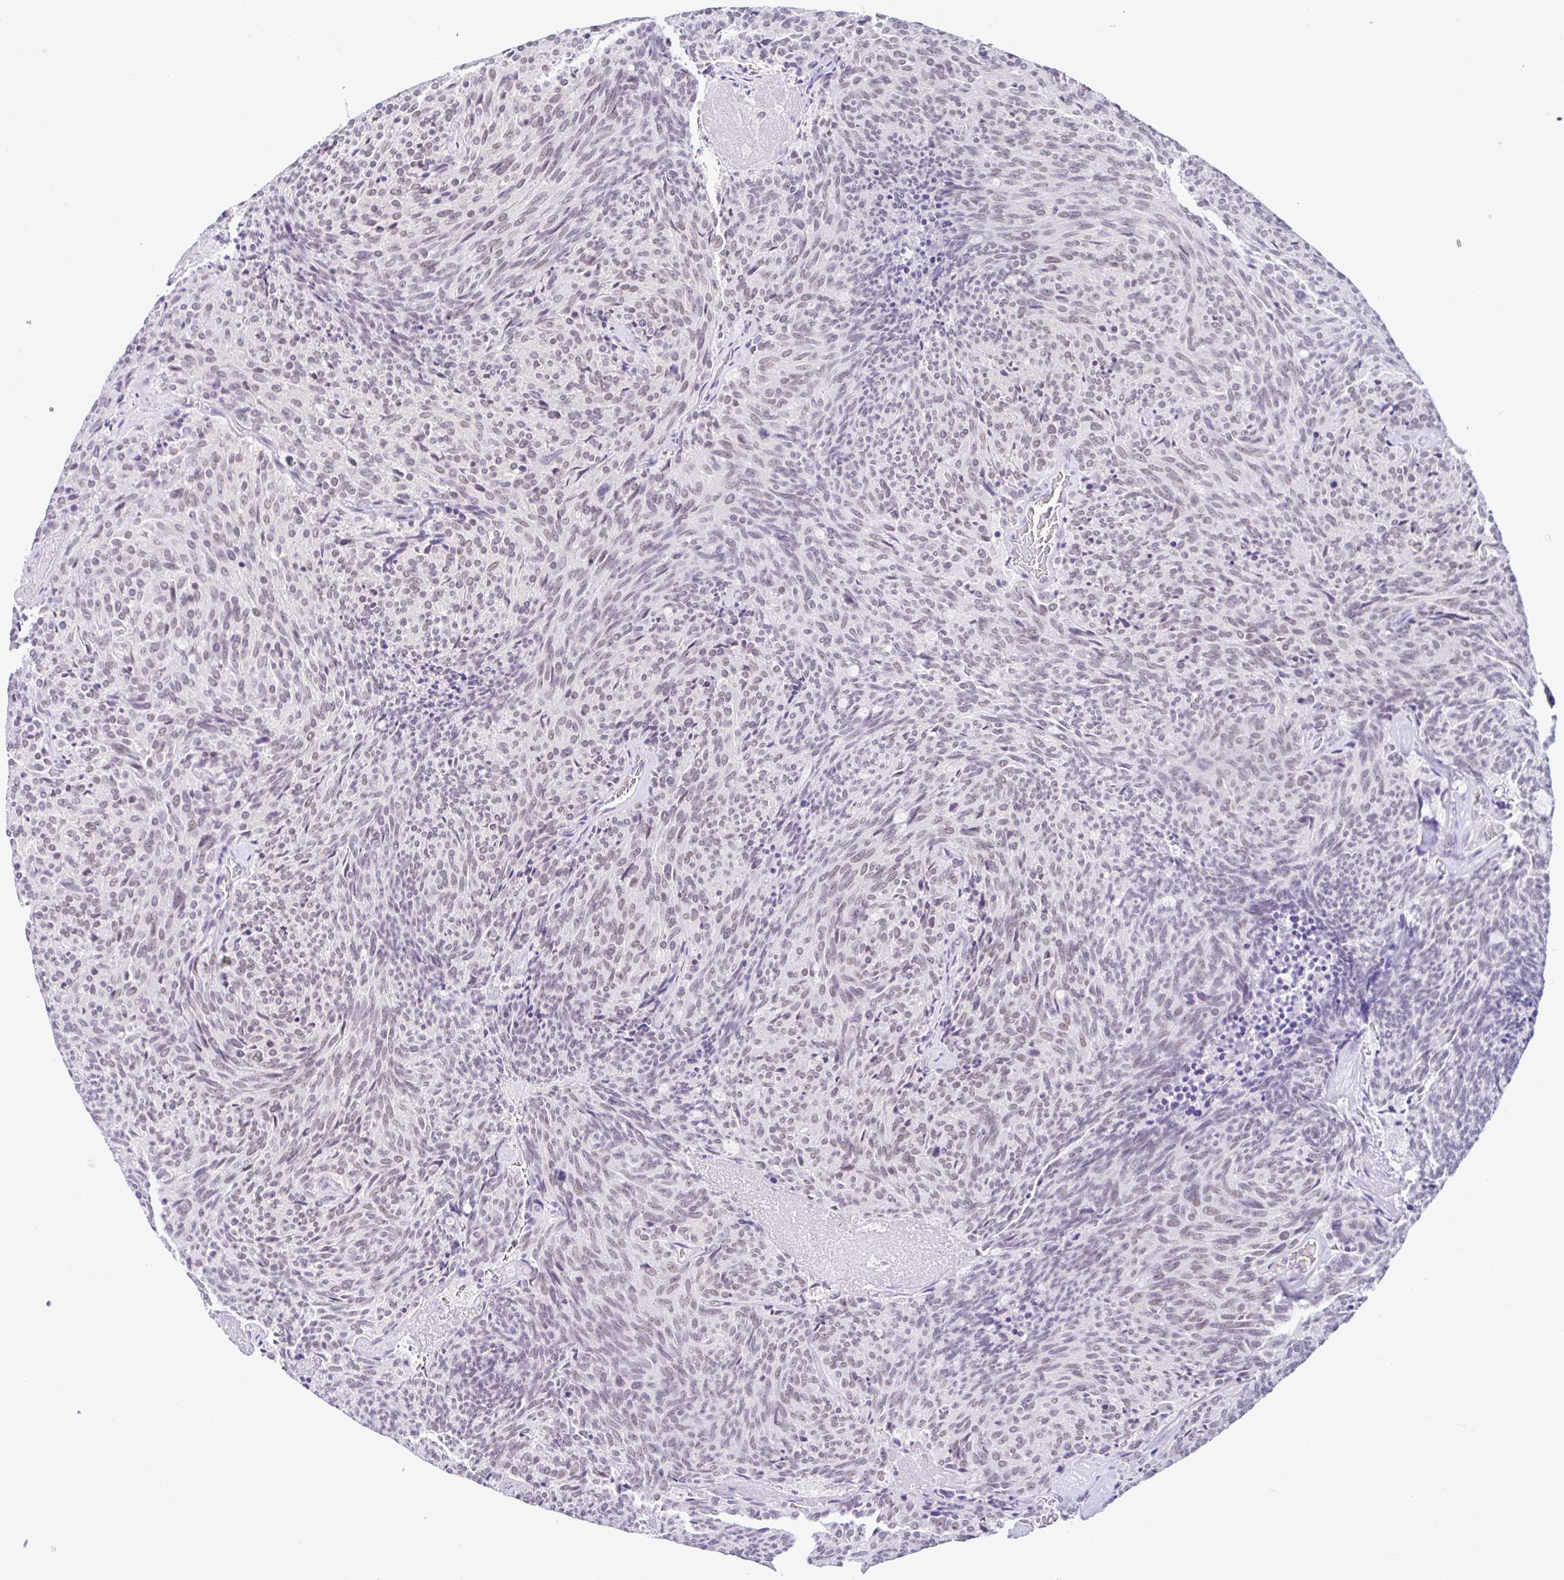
{"staining": {"intensity": "weak", "quantity": "25%-75%", "location": "nuclear"}, "tissue": "carcinoid", "cell_type": "Tumor cells", "image_type": "cancer", "snomed": [{"axis": "morphology", "description": "Carcinoid, malignant, NOS"}, {"axis": "topography", "description": "Pancreas"}], "caption": "Immunohistochemical staining of carcinoid reveals low levels of weak nuclear expression in approximately 25%-75% of tumor cells.", "gene": "PTPN2", "patient": {"sex": "female", "age": 54}}